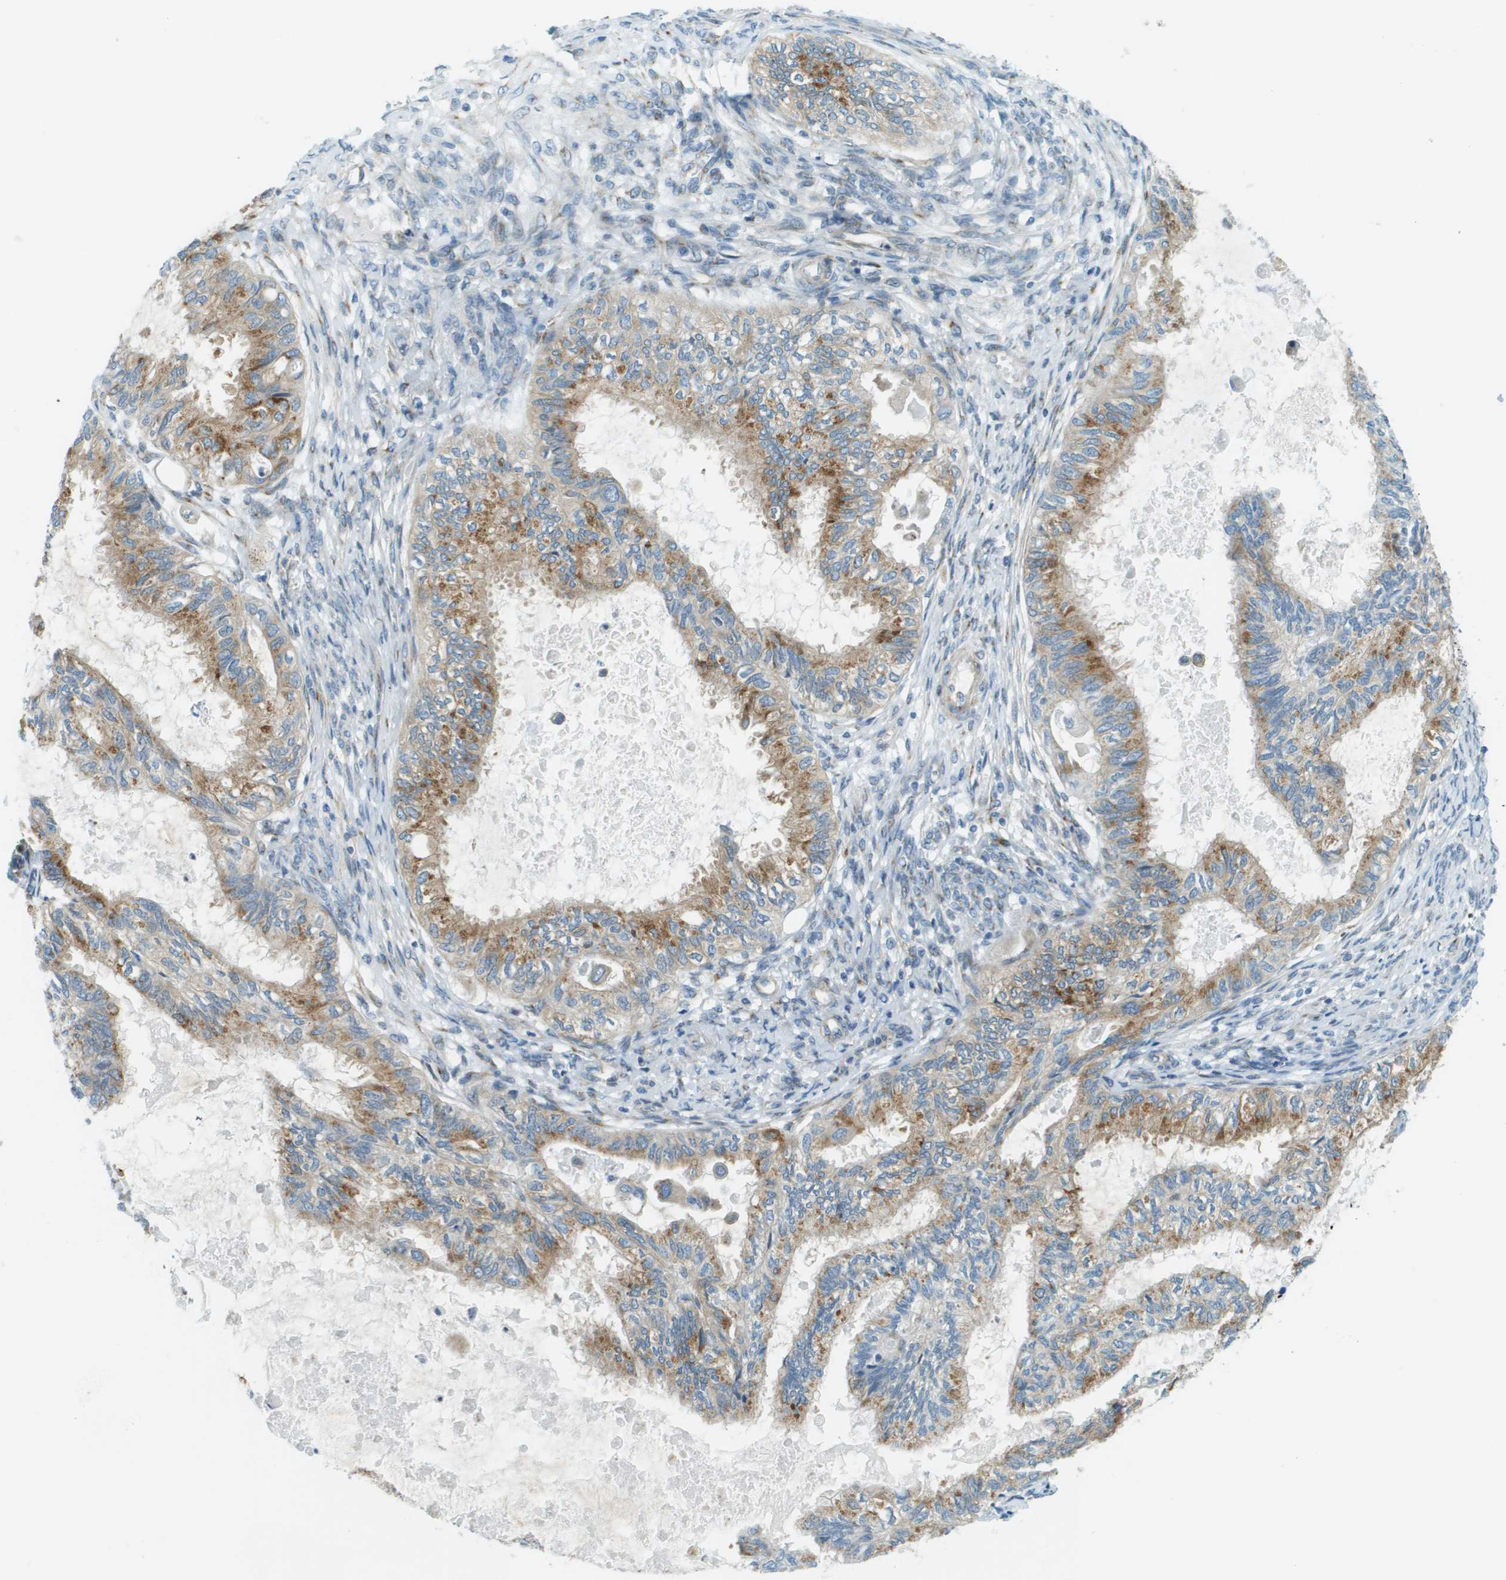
{"staining": {"intensity": "moderate", "quantity": ">75%", "location": "cytoplasmic/membranous"}, "tissue": "cervical cancer", "cell_type": "Tumor cells", "image_type": "cancer", "snomed": [{"axis": "morphology", "description": "Normal tissue, NOS"}, {"axis": "morphology", "description": "Adenocarcinoma, NOS"}, {"axis": "topography", "description": "Cervix"}, {"axis": "topography", "description": "Endometrium"}], "caption": "Cervical cancer tissue shows moderate cytoplasmic/membranous positivity in approximately >75% of tumor cells, visualized by immunohistochemistry.", "gene": "ACBD3", "patient": {"sex": "female", "age": 86}}